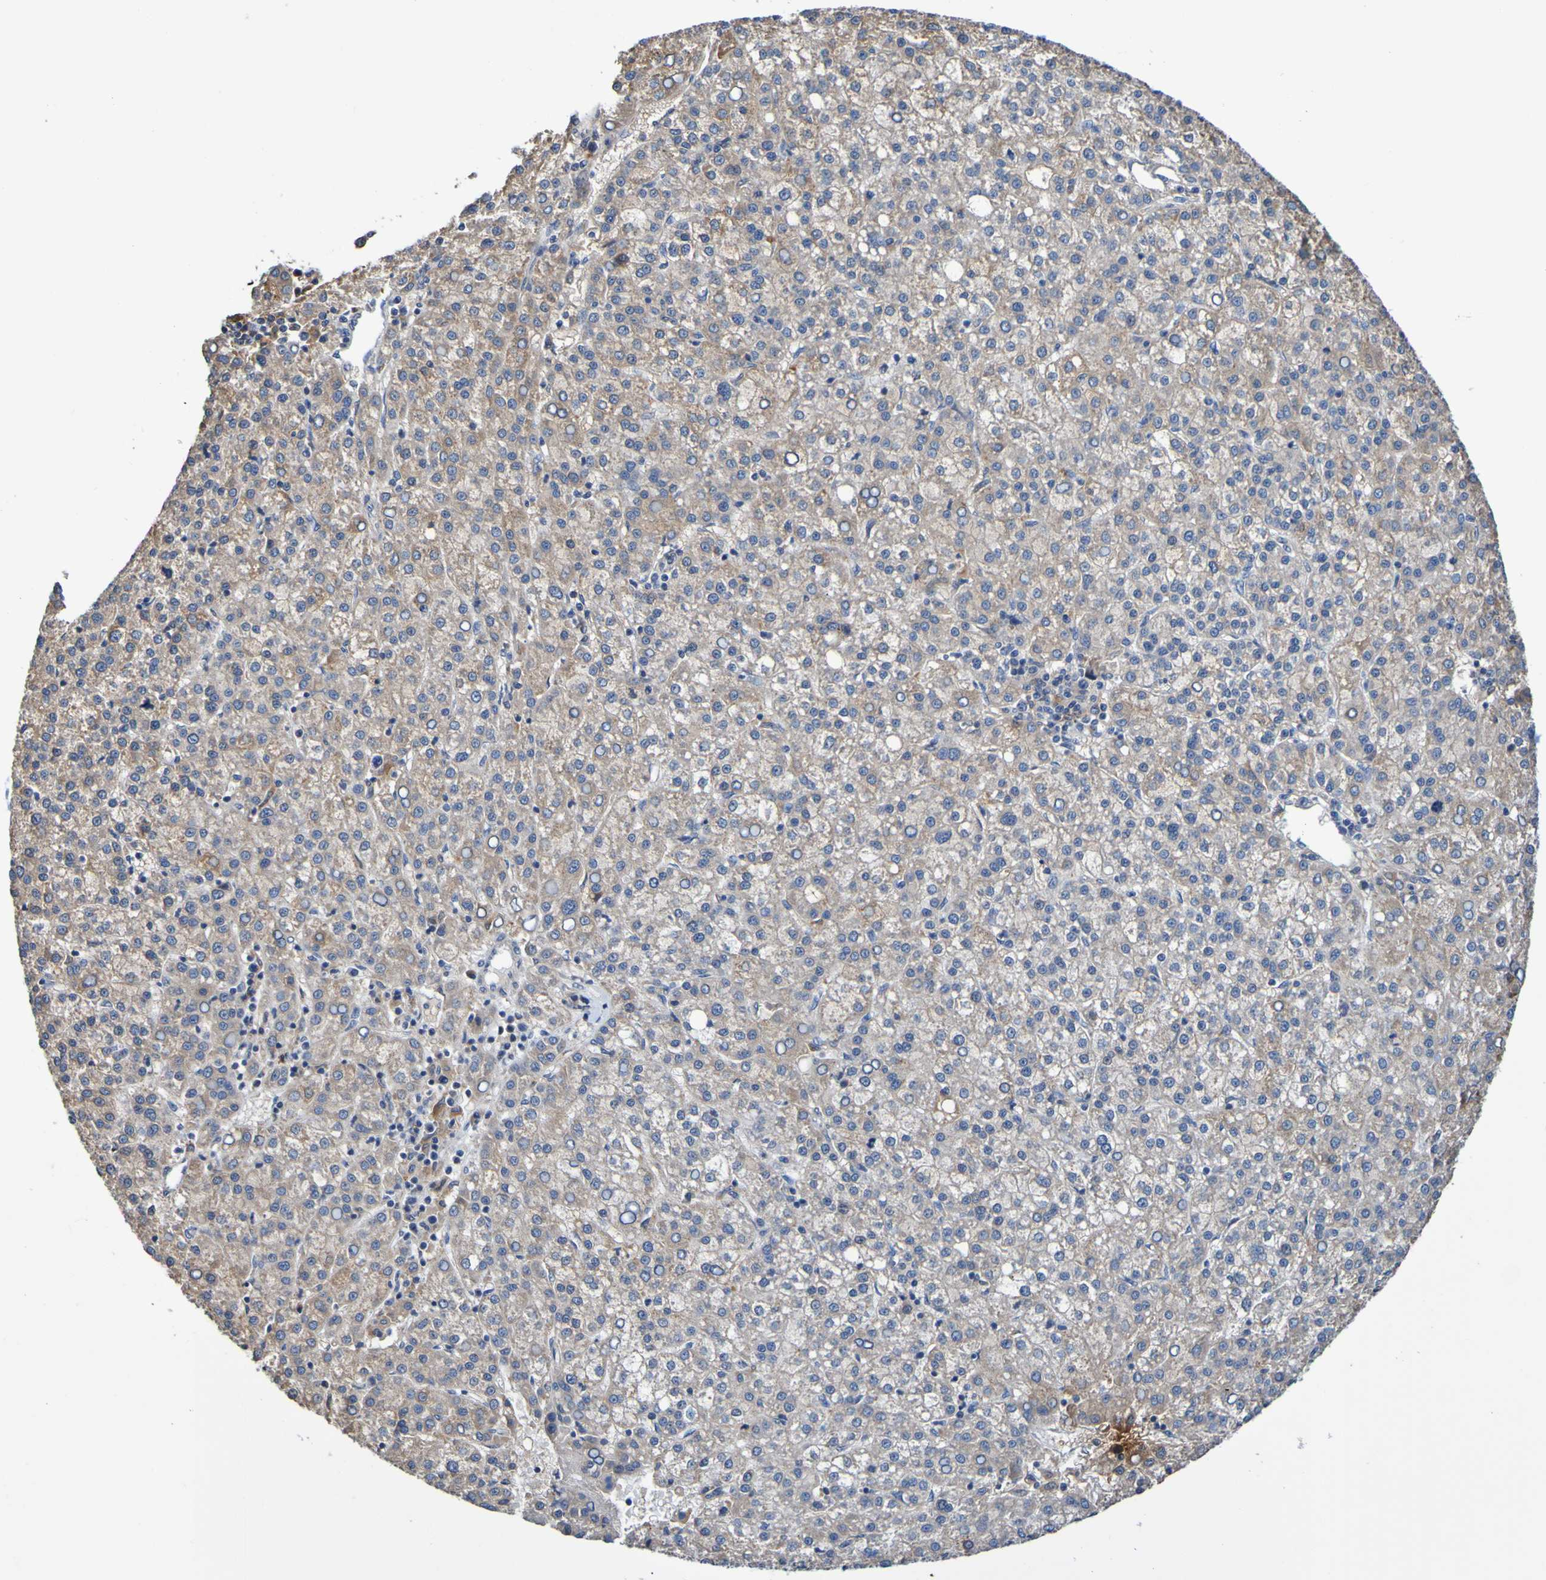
{"staining": {"intensity": "moderate", "quantity": ">75%", "location": "cytoplasmic/membranous"}, "tissue": "liver cancer", "cell_type": "Tumor cells", "image_type": "cancer", "snomed": [{"axis": "morphology", "description": "Carcinoma, Hepatocellular, NOS"}, {"axis": "topography", "description": "Liver"}], "caption": "Immunohistochemical staining of human liver cancer reveals medium levels of moderate cytoplasmic/membranous staining in approximately >75% of tumor cells.", "gene": "METAP2", "patient": {"sex": "female", "age": 58}}